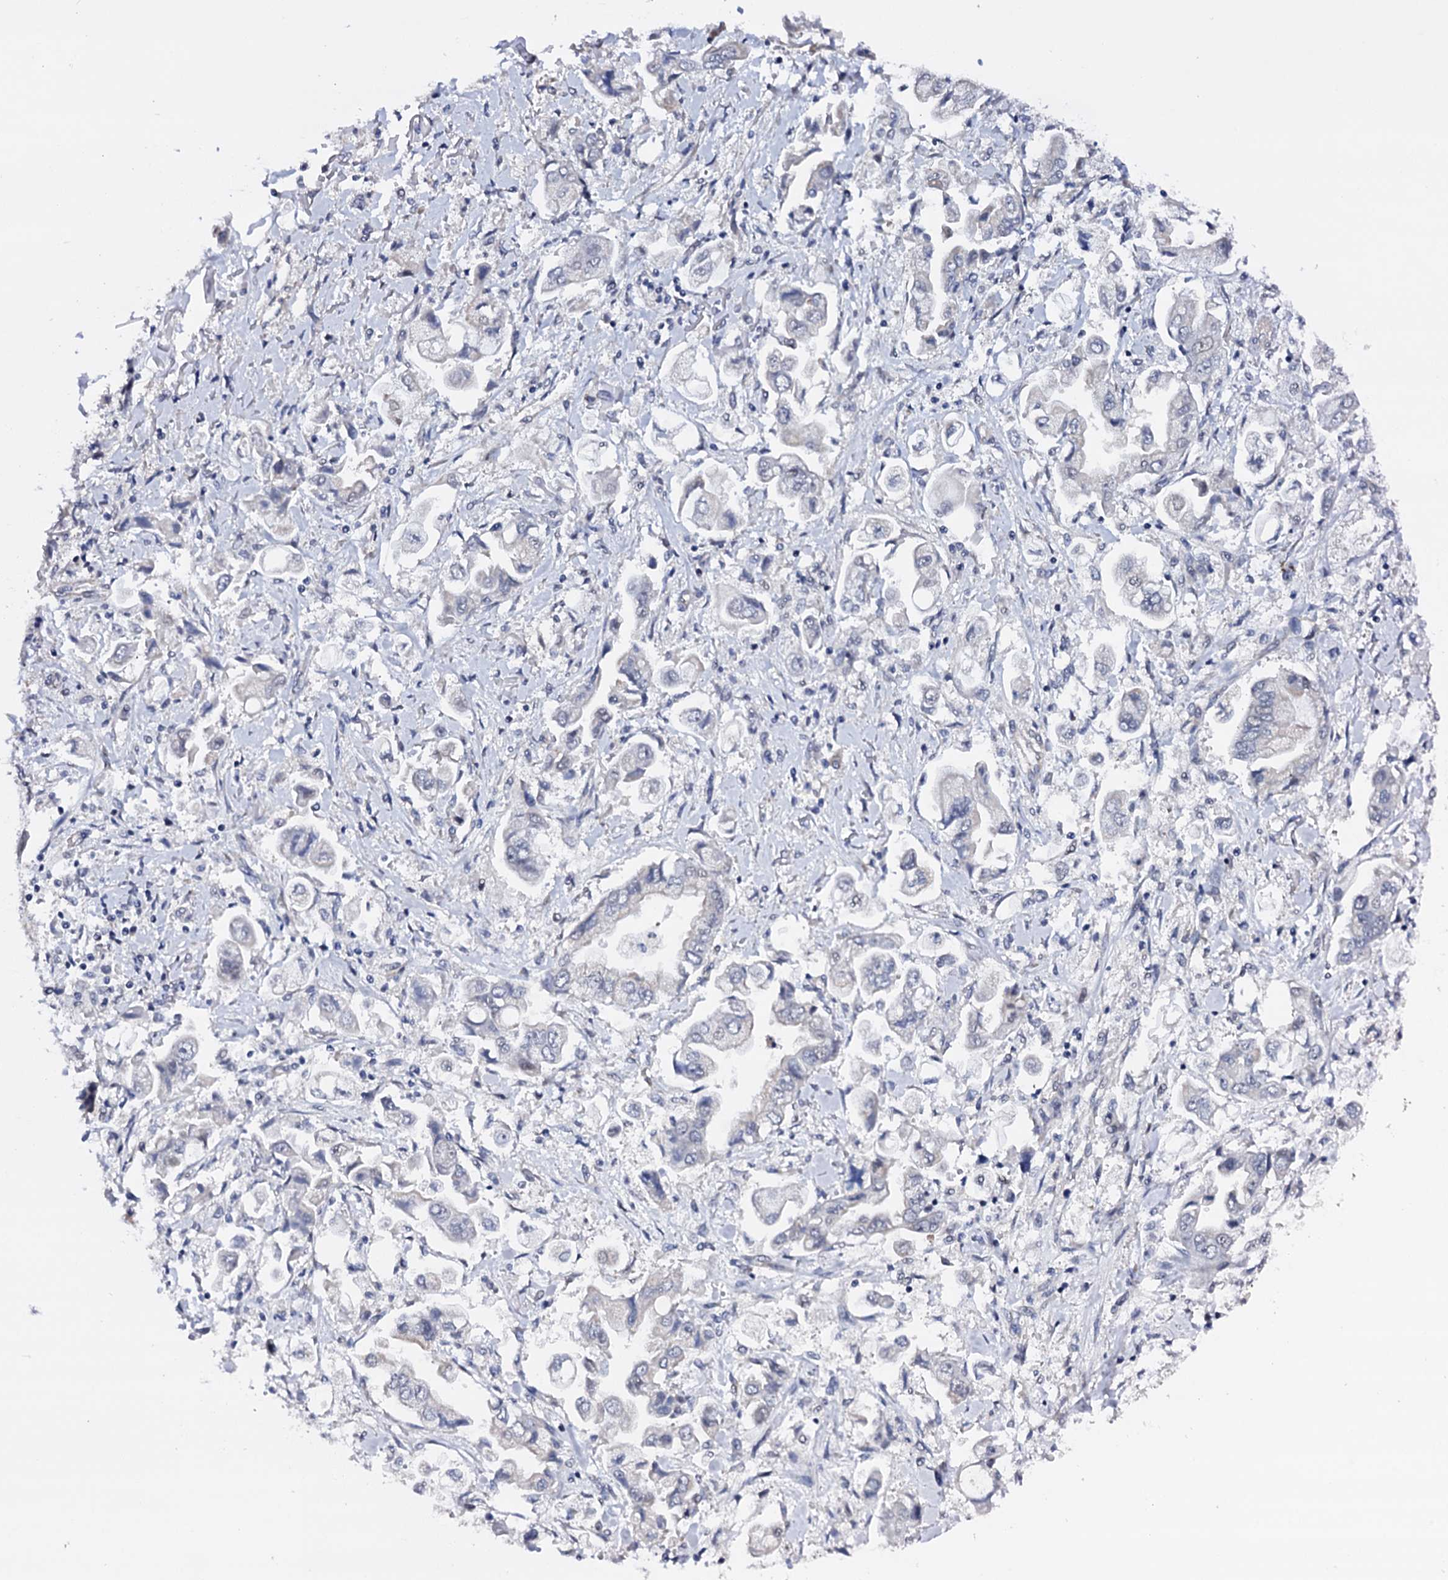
{"staining": {"intensity": "negative", "quantity": "none", "location": "none"}, "tissue": "stomach cancer", "cell_type": "Tumor cells", "image_type": "cancer", "snomed": [{"axis": "morphology", "description": "Adenocarcinoma, NOS"}, {"axis": "topography", "description": "Stomach"}], "caption": "A histopathology image of stomach adenocarcinoma stained for a protein reveals no brown staining in tumor cells. (Immunohistochemistry (ihc), brightfield microscopy, high magnification).", "gene": "GAREM1", "patient": {"sex": "male", "age": 62}}